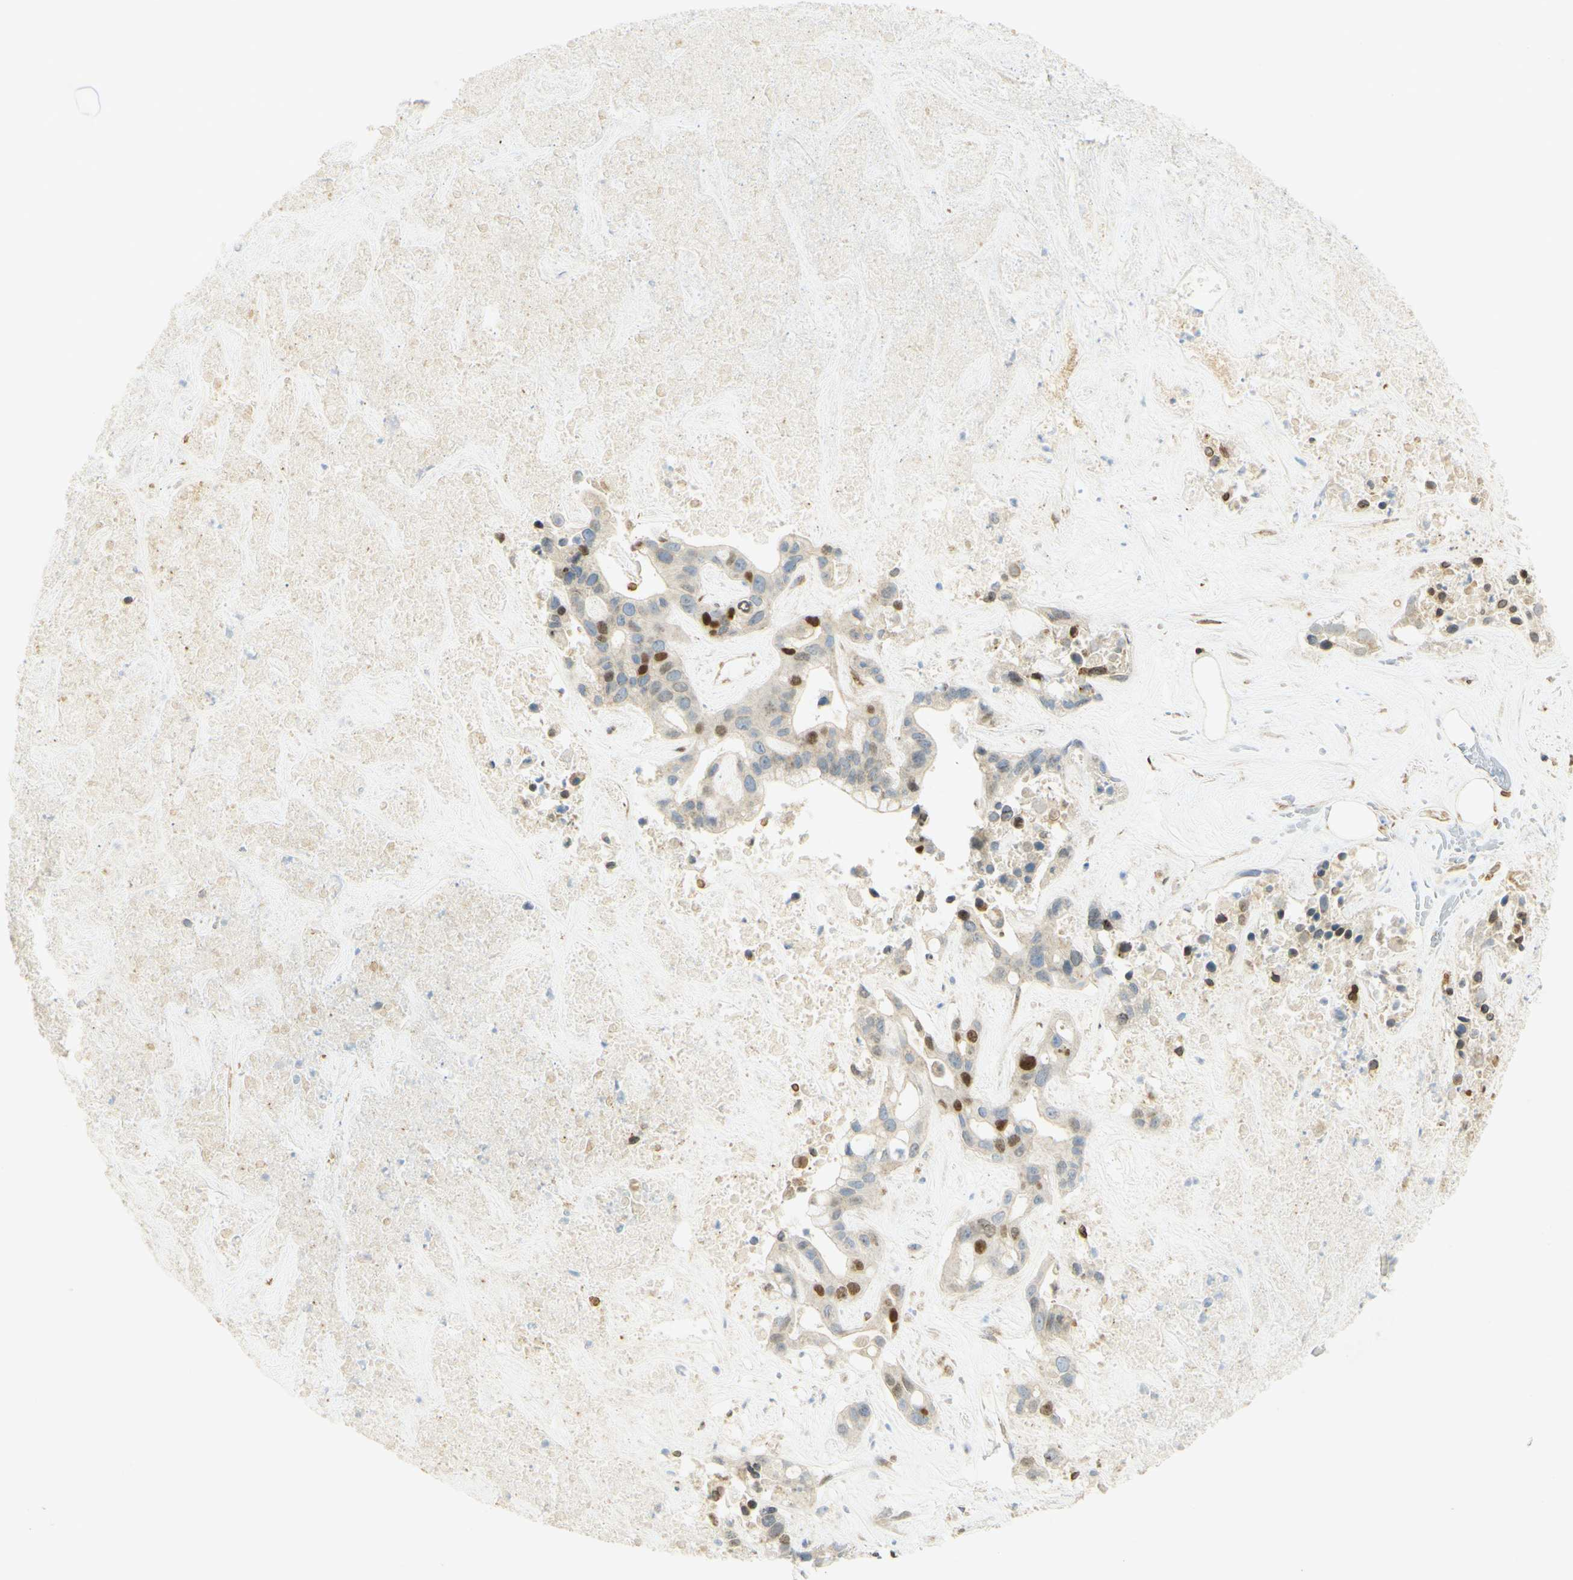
{"staining": {"intensity": "strong", "quantity": "25%-75%", "location": "nuclear"}, "tissue": "liver cancer", "cell_type": "Tumor cells", "image_type": "cancer", "snomed": [{"axis": "morphology", "description": "Cholangiocarcinoma"}, {"axis": "topography", "description": "Liver"}], "caption": "Immunohistochemical staining of liver cancer shows high levels of strong nuclear protein expression in about 25%-75% of tumor cells.", "gene": "E2F1", "patient": {"sex": "female", "age": 65}}